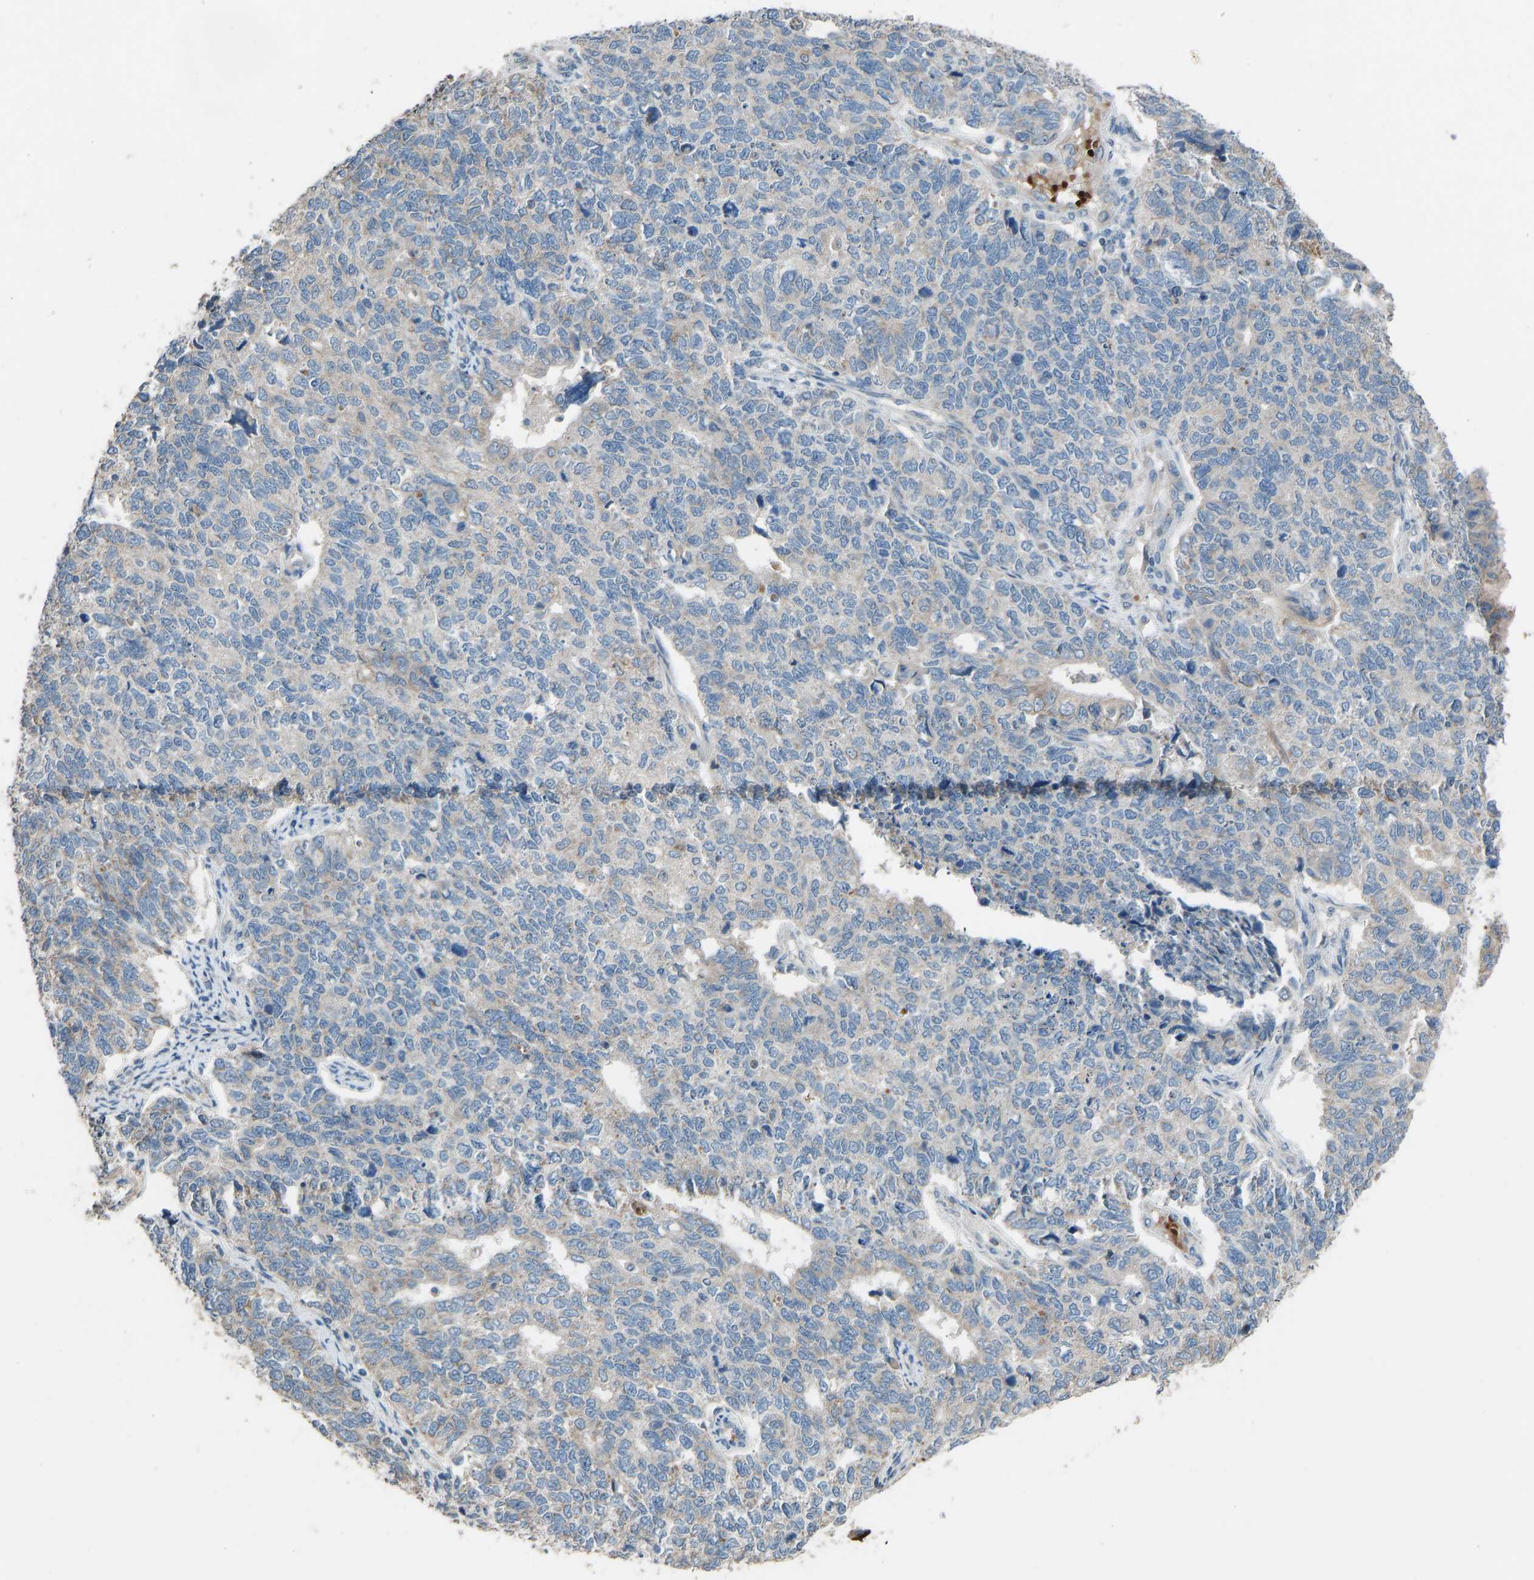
{"staining": {"intensity": "negative", "quantity": "none", "location": "none"}, "tissue": "cervical cancer", "cell_type": "Tumor cells", "image_type": "cancer", "snomed": [{"axis": "morphology", "description": "Squamous cell carcinoma, NOS"}, {"axis": "topography", "description": "Cervix"}], "caption": "Cervical squamous cell carcinoma was stained to show a protein in brown. There is no significant expression in tumor cells.", "gene": "TGFBR3", "patient": {"sex": "female", "age": 63}}